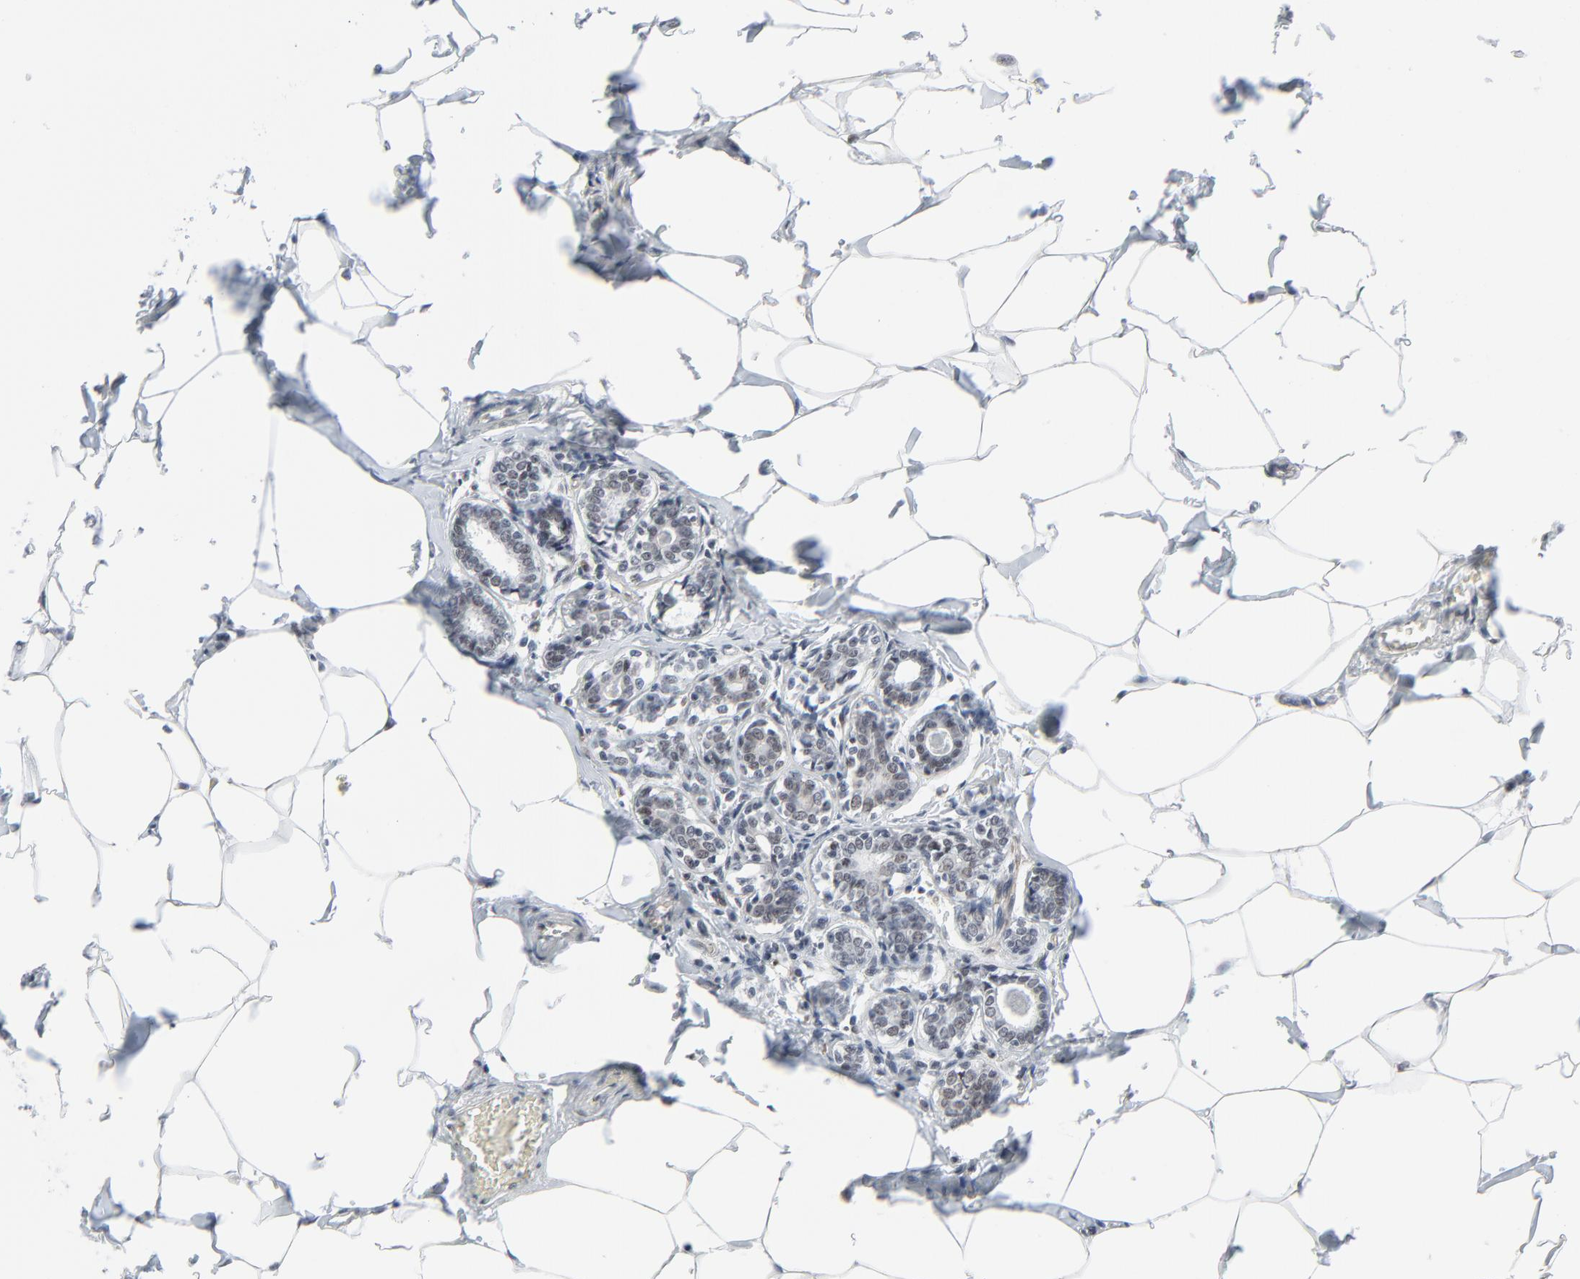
{"staining": {"intensity": "moderate", "quantity": "25%-75%", "location": "nuclear"}, "tissue": "breast cancer", "cell_type": "Tumor cells", "image_type": "cancer", "snomed": [{"axis": "morphology", "description": "Lobular carcinoma"}, {"axis": "topography", "description": "Breast"}], "caption": "Tumor cells reveal medium levels of moderate nuclear expression in about 25%-75% of cells in breast cancer (lobular carcinoma).", "gene": "FBXO28", "patient": {"sex": "female", "age": 51}}